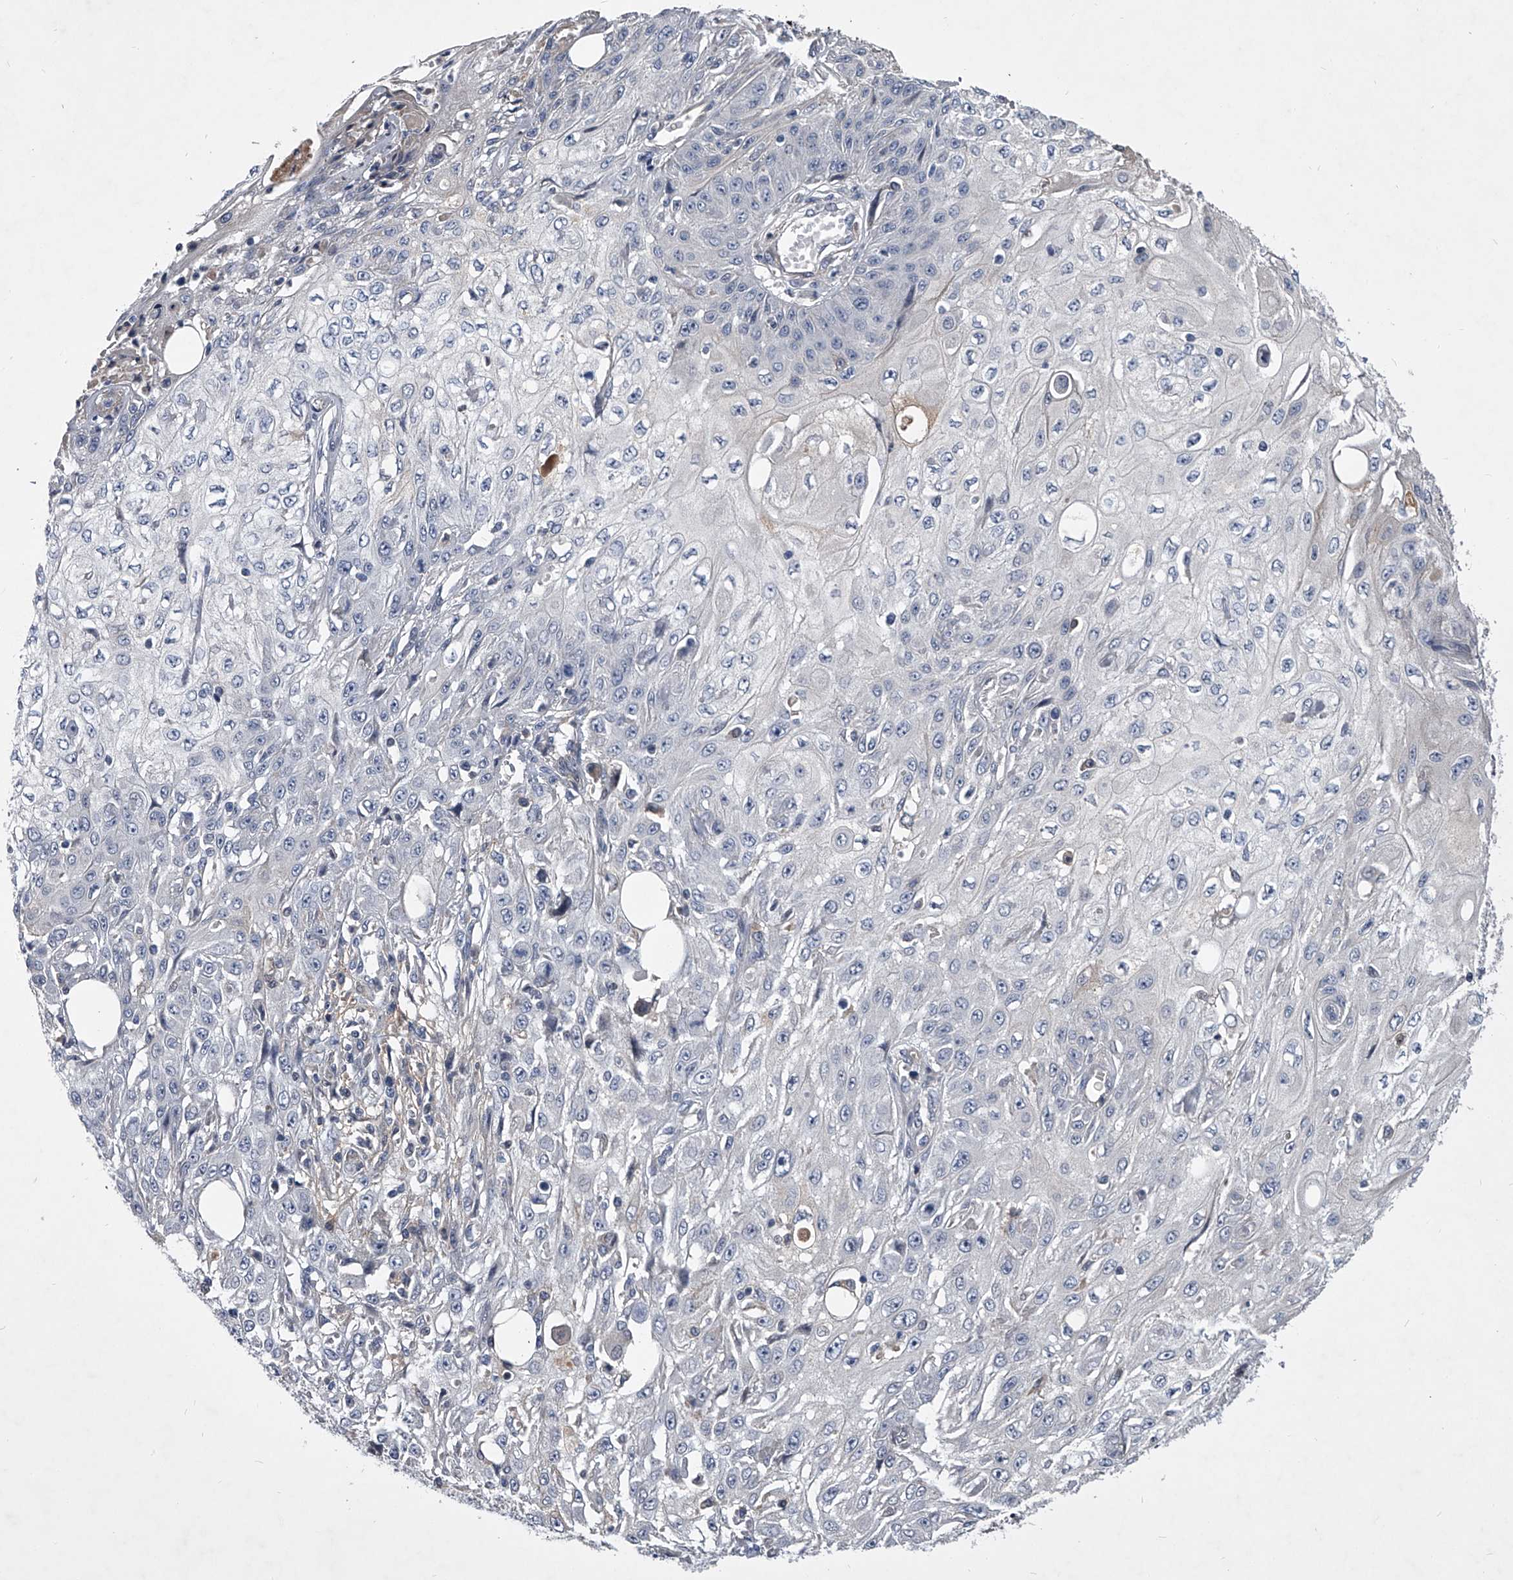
{"staining": {"intensity": "negative", "quantity": "none", "location": "none"}, "tissue": "skin cancer", "cell_type": "Tumor cells", "image_type": "cancer", "snomed": [{"axis": "morphology", "description": "Squamous cell carcinoma, NOS"}, {"axis": "morphology", "description": "Squamous cell carcinoma, metastatic, NOS"}, {"axis": "topography", "description": "Skin"}, {"axis": "topography", "description": "Lymph node"}], "caption": "Micrograph shows no significant protein staining in tumor cells of skin cancer (squamous cell carcinoma).", "gene": "ZNF76", "patient": {"sex": "male", "age": 75}}